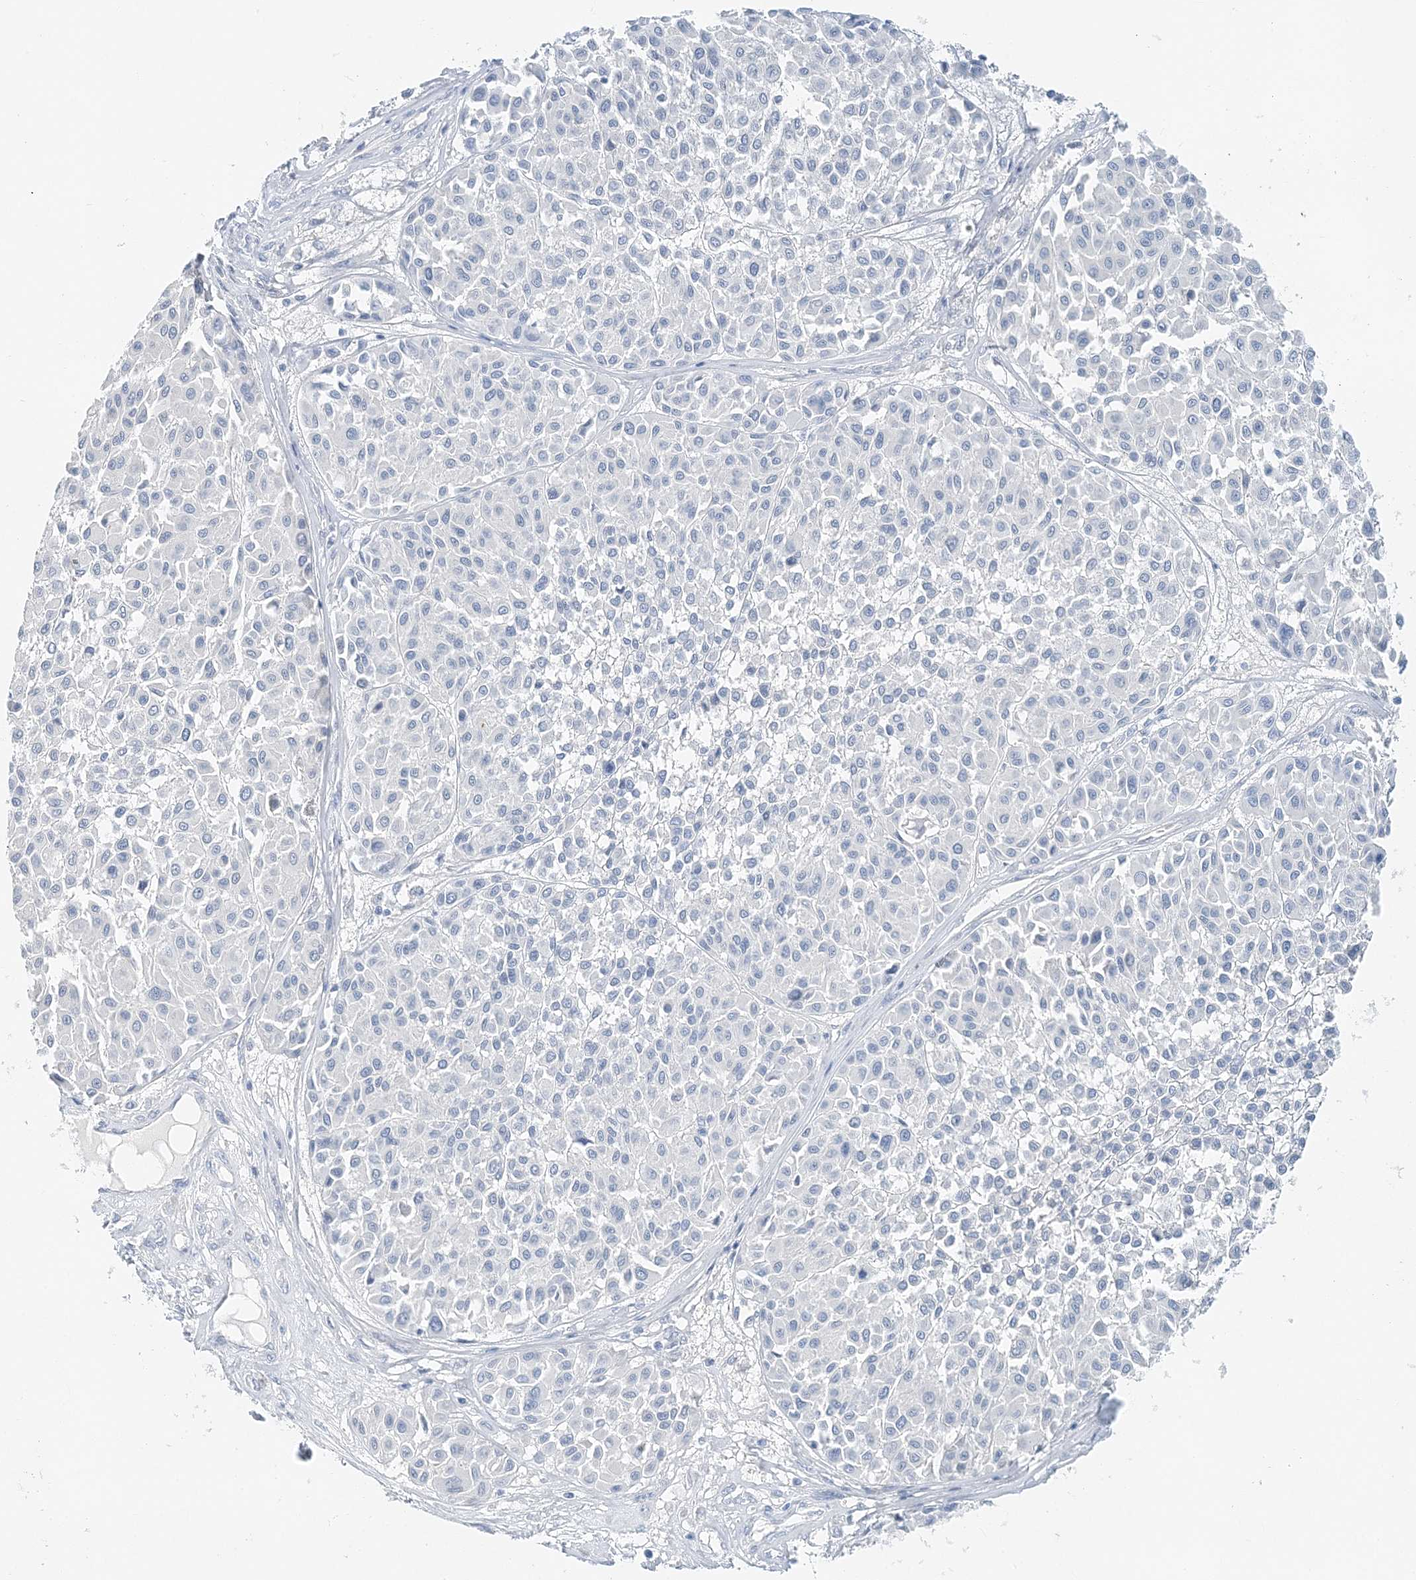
{"staining": {"intensity": "negative", "quantity": "none", "location": "none"}, "tissue": "melanoma", "cell_type": "Tumor cells", "image_type": "cancer", "snomed": [{"axis": "morphology", "description": "Malignant melanoma, Metastatic site"}, {"axis": "topography", "description": "Soft tissue"}], "caption": "A micrograph of melanoma stained for a protein shows no brown staining in tumor cells.", "gene": "VILL", "patient": {"sex": "male", "age": 41}}